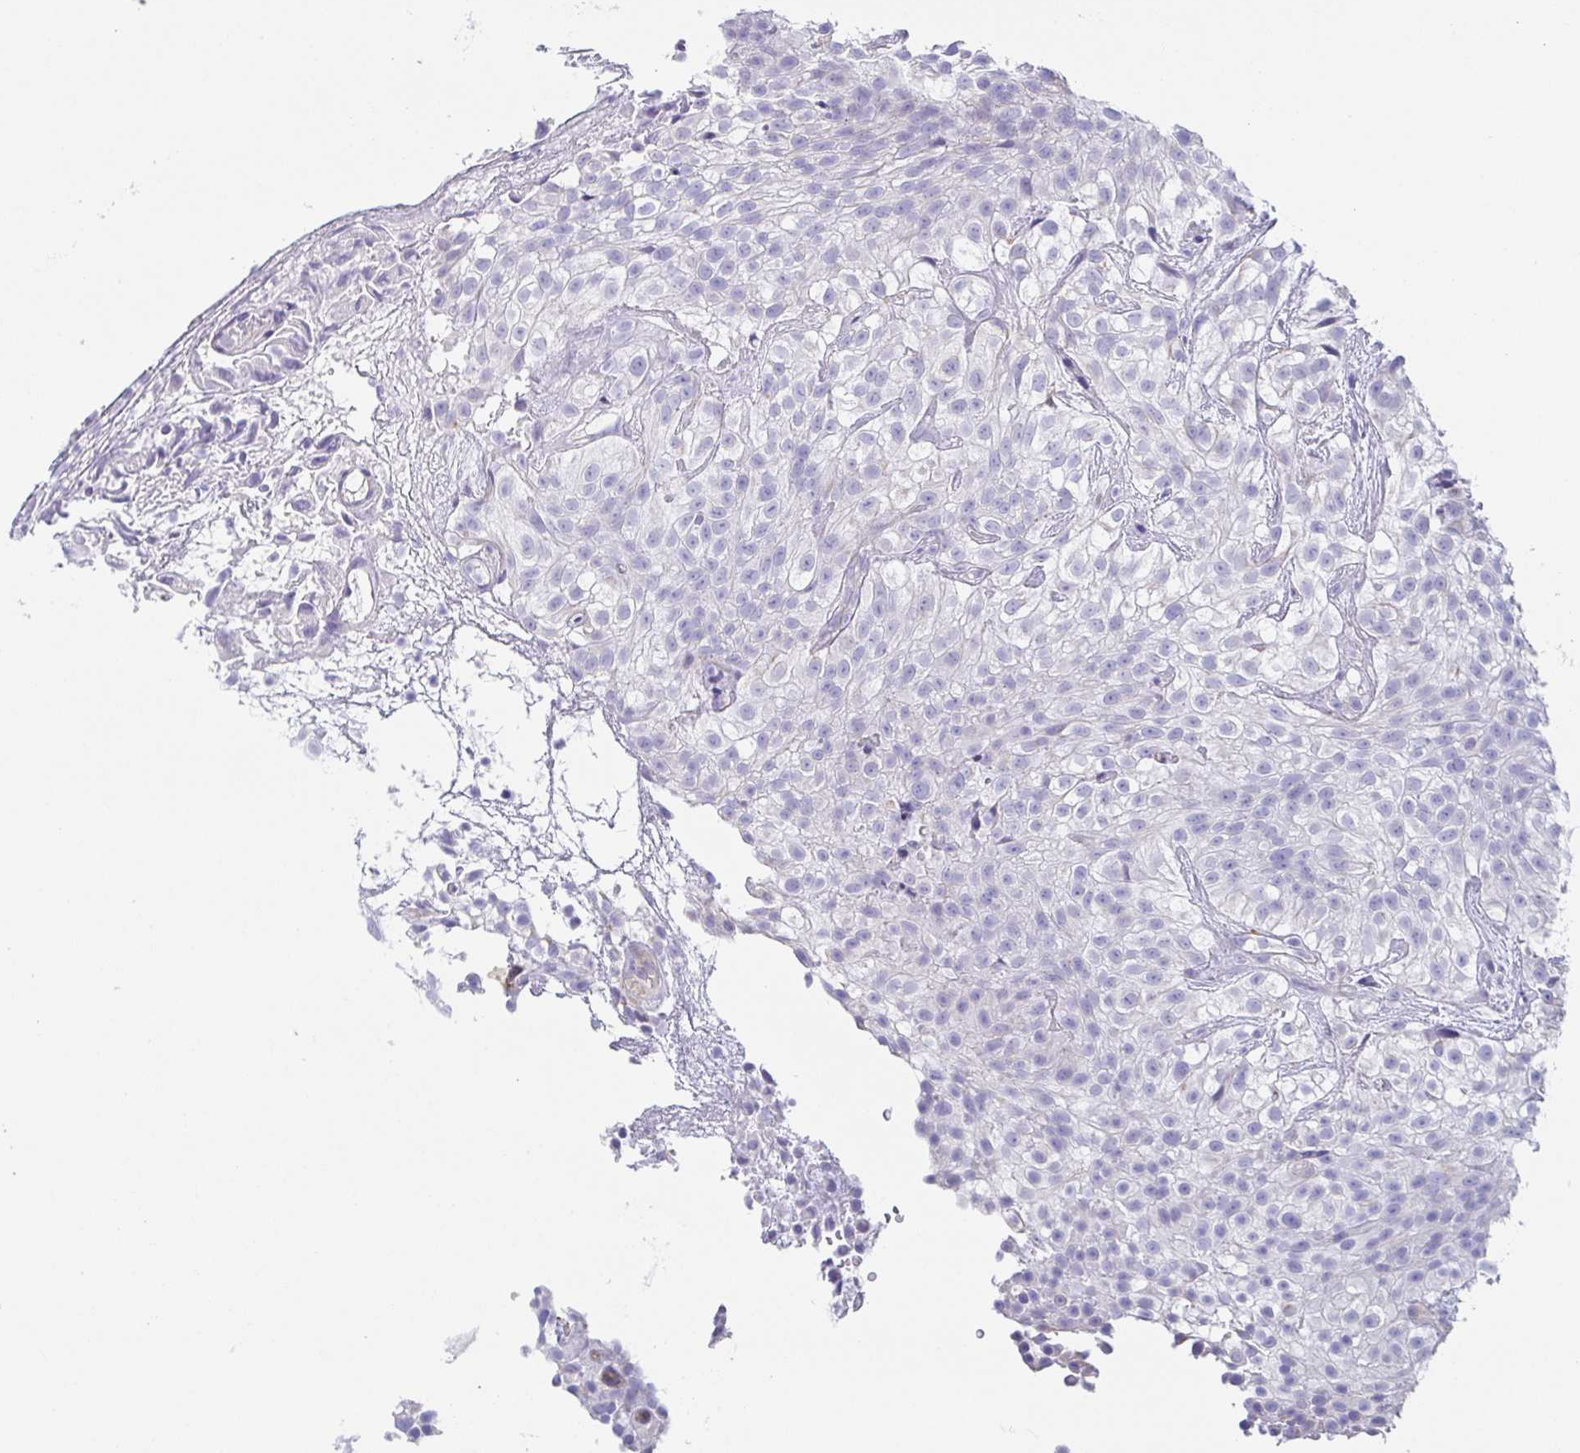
{"staining": {"intensity": "negative", "quantity": "none", "location": "none"}, "tissue": "urothelial cancer", "cell_type": "Tumor cells", "image_type": "cancer", "snomed": [{"axis": "morphology", "description": "Urothelial carcinoma, High grade"}, {"axis": "topography", "description": "Urinary bladder"}], "caption": "A photomicrograph of high-grade urothelial carcinoma stained for a protein shows no brown staining in tumor cells.", "gene": "PRR27", "patient": {"sex": "male", "age": 56}}